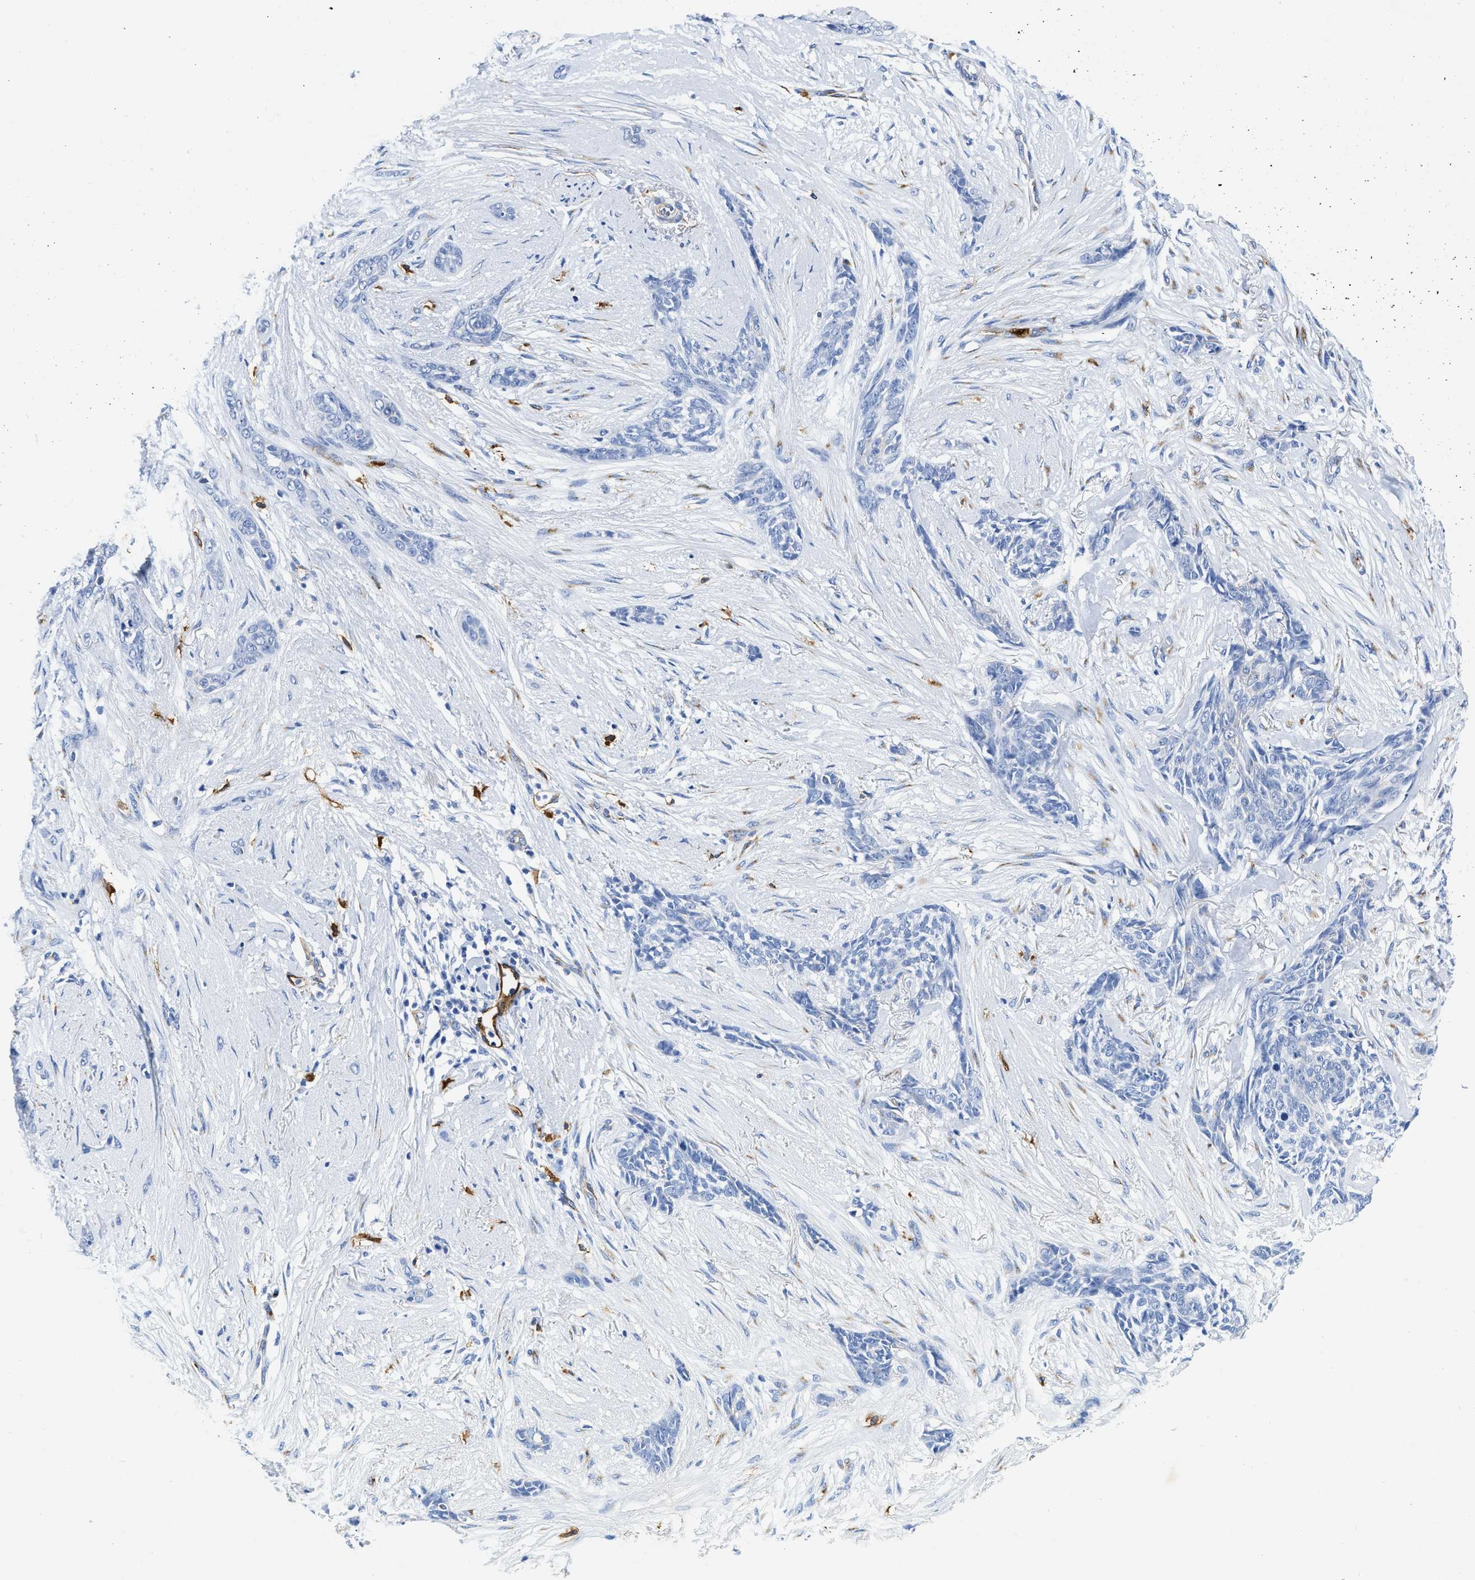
{"staining": {"intensity": "negative", "quantity": "none", "location": "none"}, "tissue": "skin cancer", "cell_type": "Tumor cells", "image_type": "cancer", "snomed": [{"axis": "morphology", "description": "Basal cell carcinoma"}, {"axis": "morphology", "description": "Adnexal tumor, benign"}, {"axis": "topography", "description": "Skin"}], "caption": "IHC image of skin cancer (basal cell carcinoma) stained for a protein (brown), which reveals no positivity in tumor cells.", "gene": "TVP23B", "patient": {"sex": "female", "age": 42}}